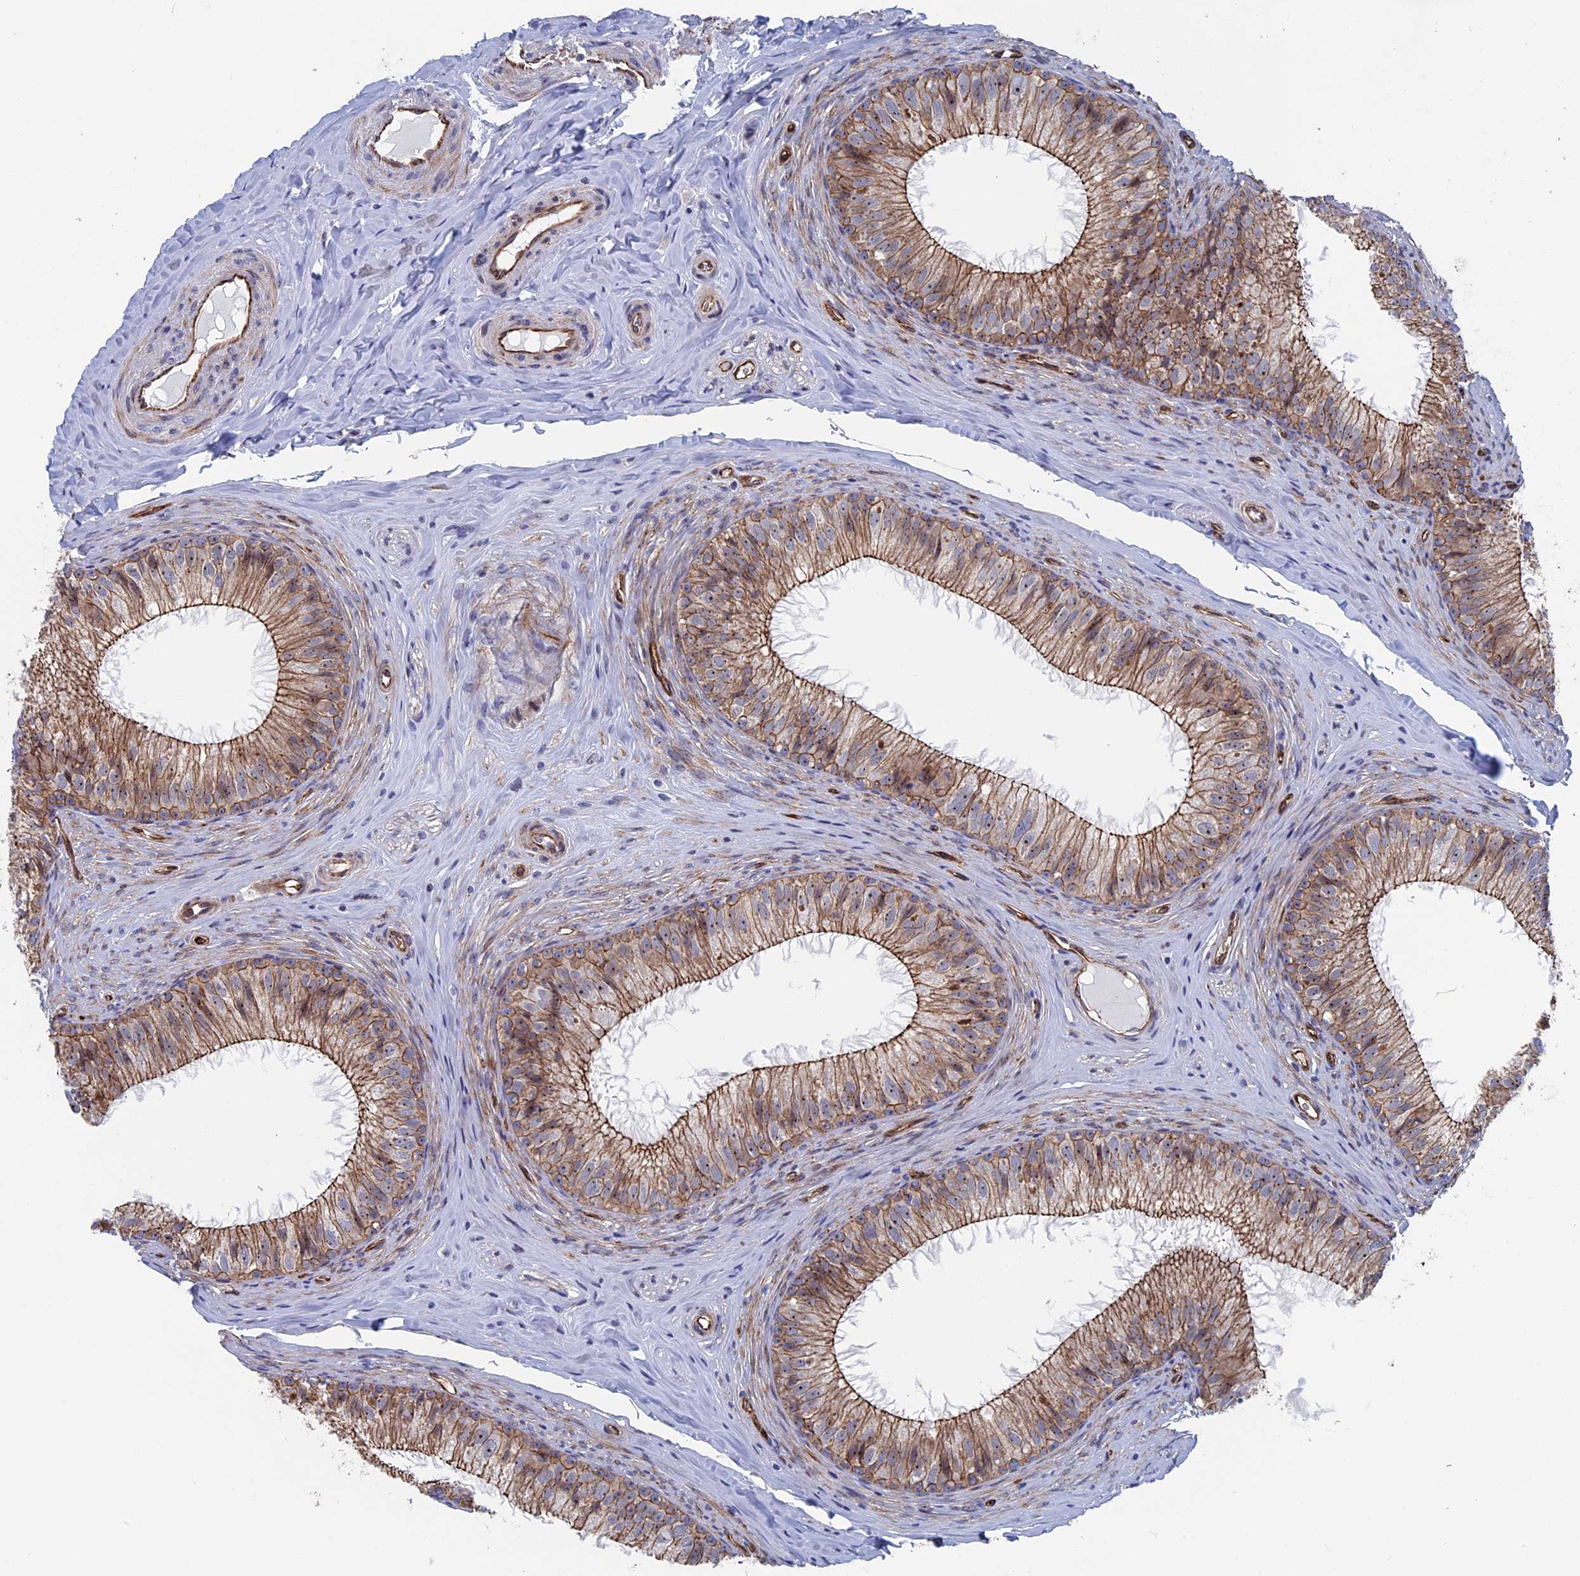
{"staining": {"intensity": "moderate", "quantity": ">75%", "location": "cytoplasmic/membranous,nuclear"}, "tissue": "epididymis", "cell_type": "Glandular cells", "image_type": "normal", "snomed": [{"axis": "morphology", "description": "Normal tissue, NOS"}, {"axis": "topography", "description": "Epididymis"}], "caption": "A medium amount of moderate cytoplasmic/membranous,nuclear expression is identified in about >75% of glandular cells in benign epididymis.", "gene": "EXOSC9", "patient": {"sex": "male", "age": 34}}